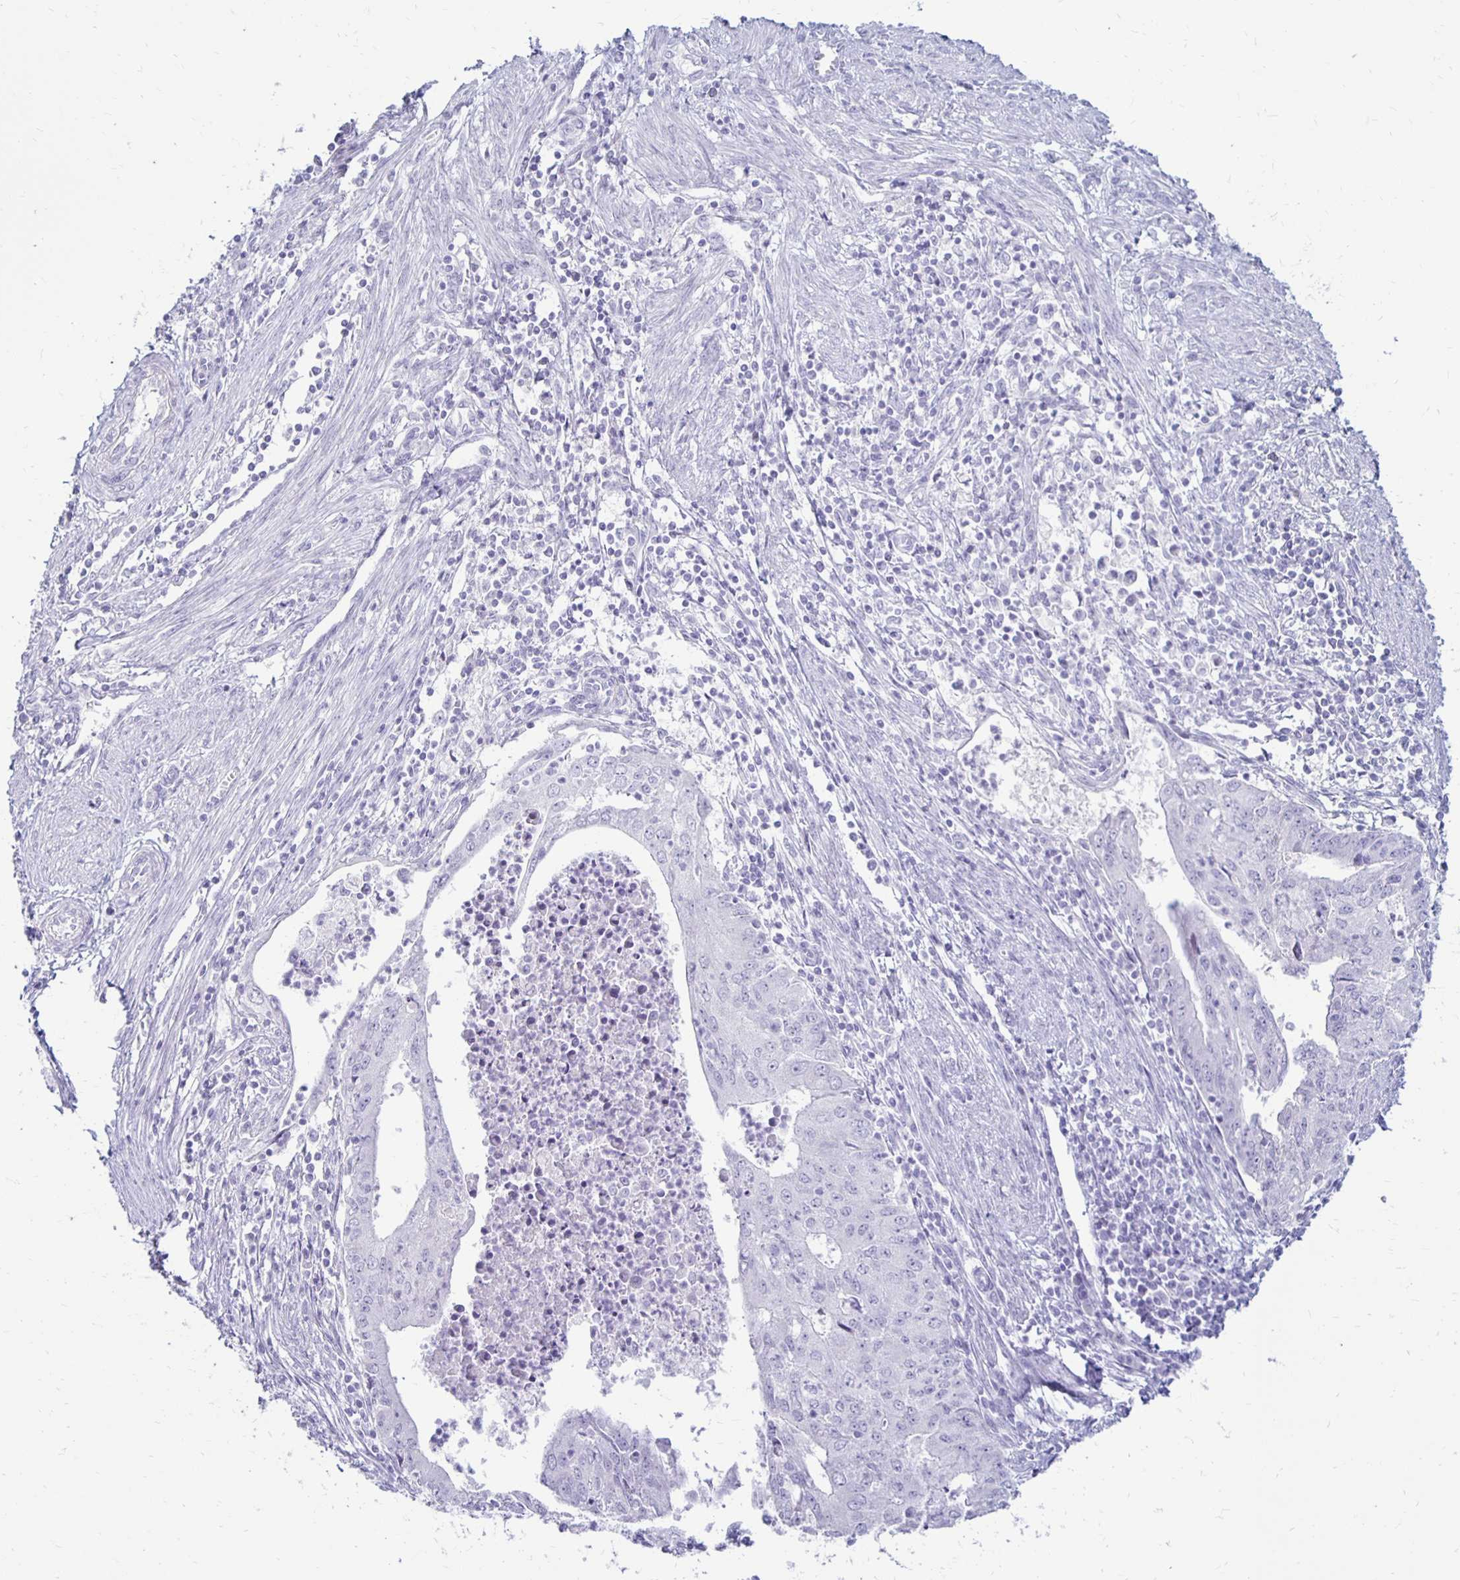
{"staining": {"intensity": "negative", "quantity": "none", "location": "none"}, "tissue": "endometrial cancer", "cell_type": "Tumor cells", "image_type": "cancer", "snomed": [{"axis": "morphology", "description": "Adenocarcinoma, NOS"}, {"axis": "topography", "description": "Endometrium"}], "caption": "Tumor cells are negative for brown protein staining in endometrial adenocarcinoma.", "gene": "RYR1", "patient": {"sex": "female", "age": 50}}